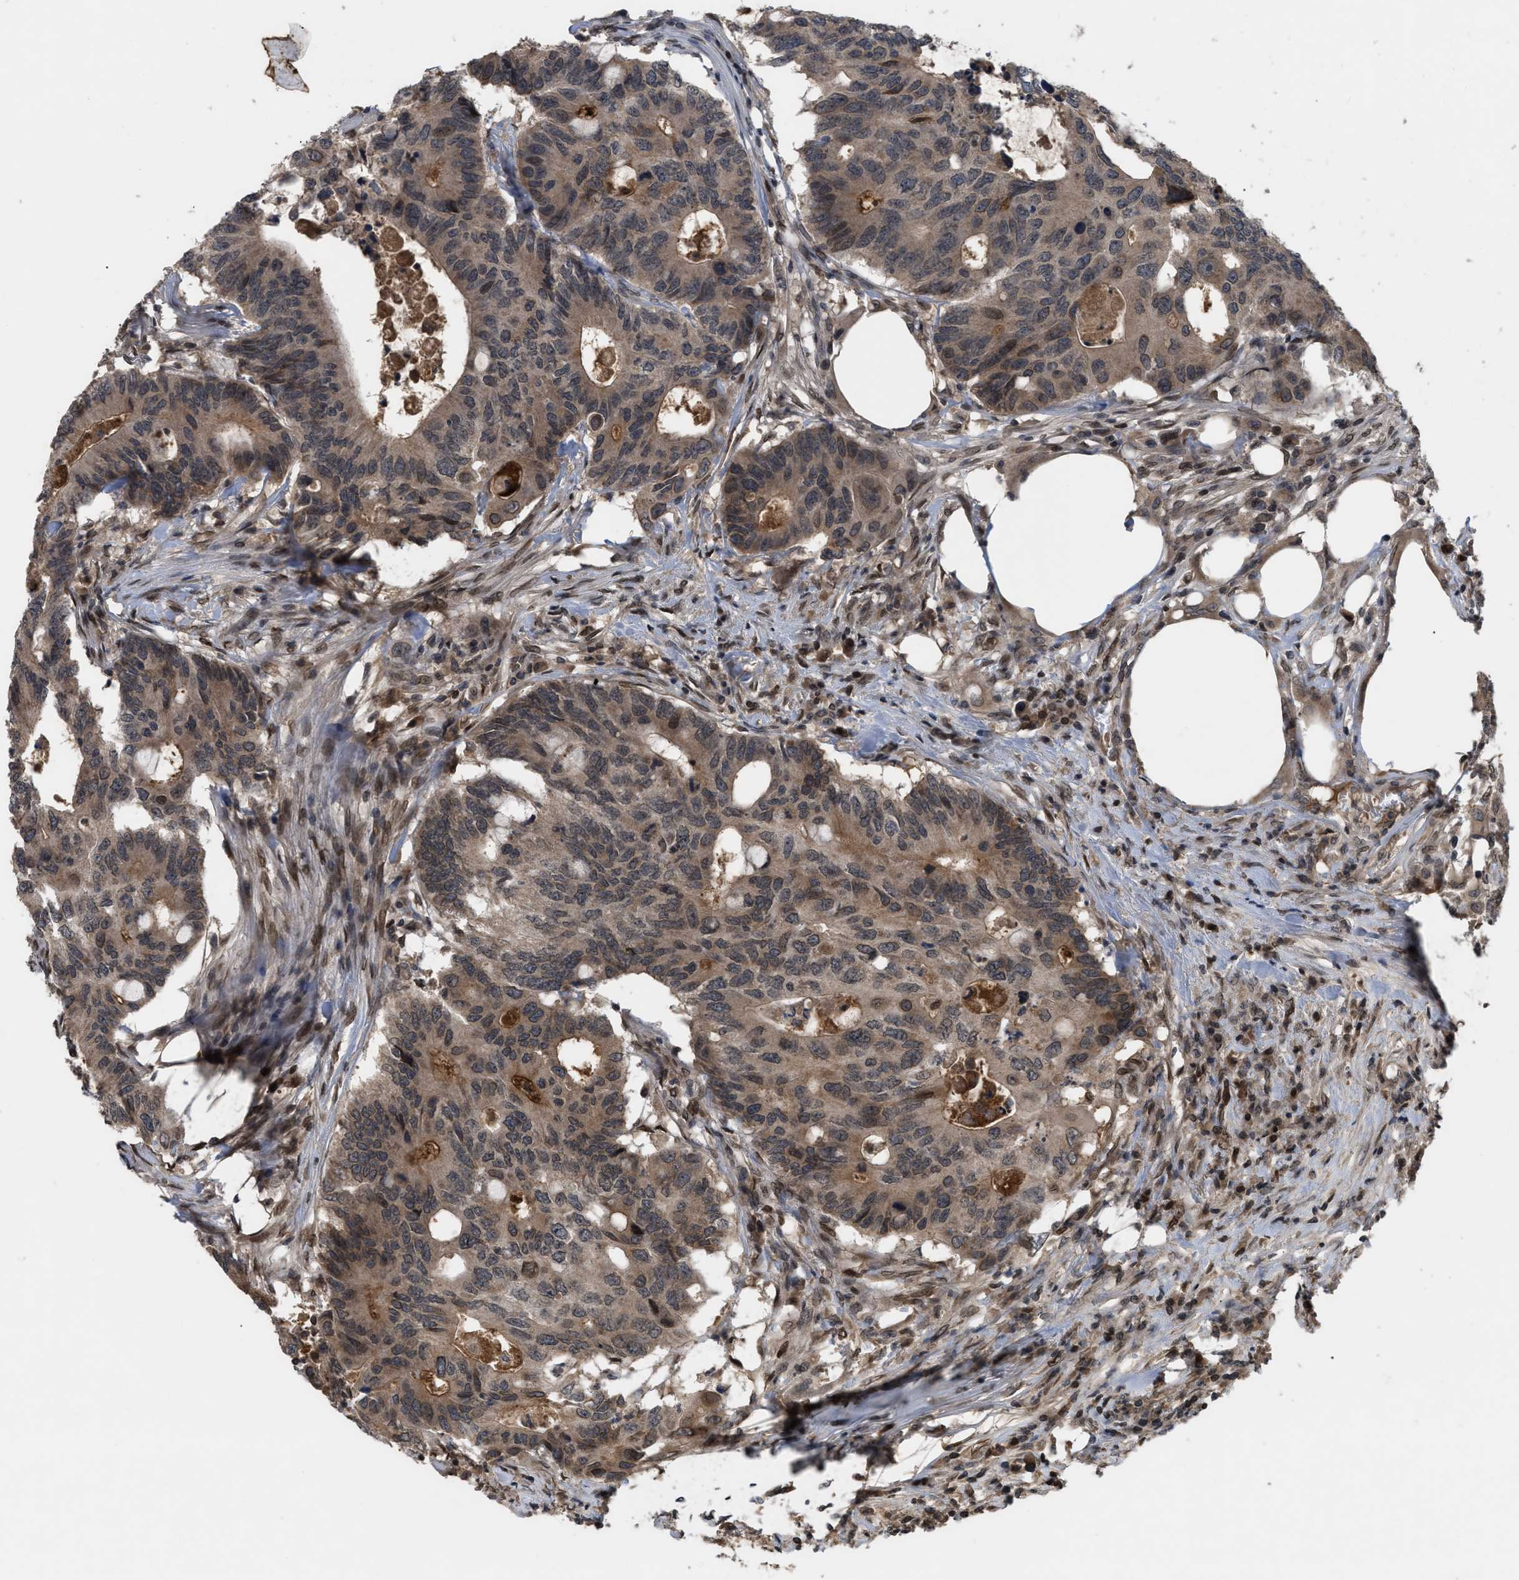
{"staining": {"intensity": "moderate", "quantity": ">75%", "location": "cytoplasmic/membranous,nuclear"}, "tissue": "colorectal cancer", "cell_type": "Tumor cells", "image_type": "cancer", "snomed": [{"axis": "morphology", "description": "Adenocarcinoma, NOS"}, {"axis": "topography", "description": "Colon"}], "caption": "IHC of human colorectal cancer (adenocarcinoma) shows medium levels of moderate cytoplasmic/membranous and nuclear positivity in approximately >75% of tumor cells.", "gene": "CRY1", "patient": {"sex": "male", "age": 71}}